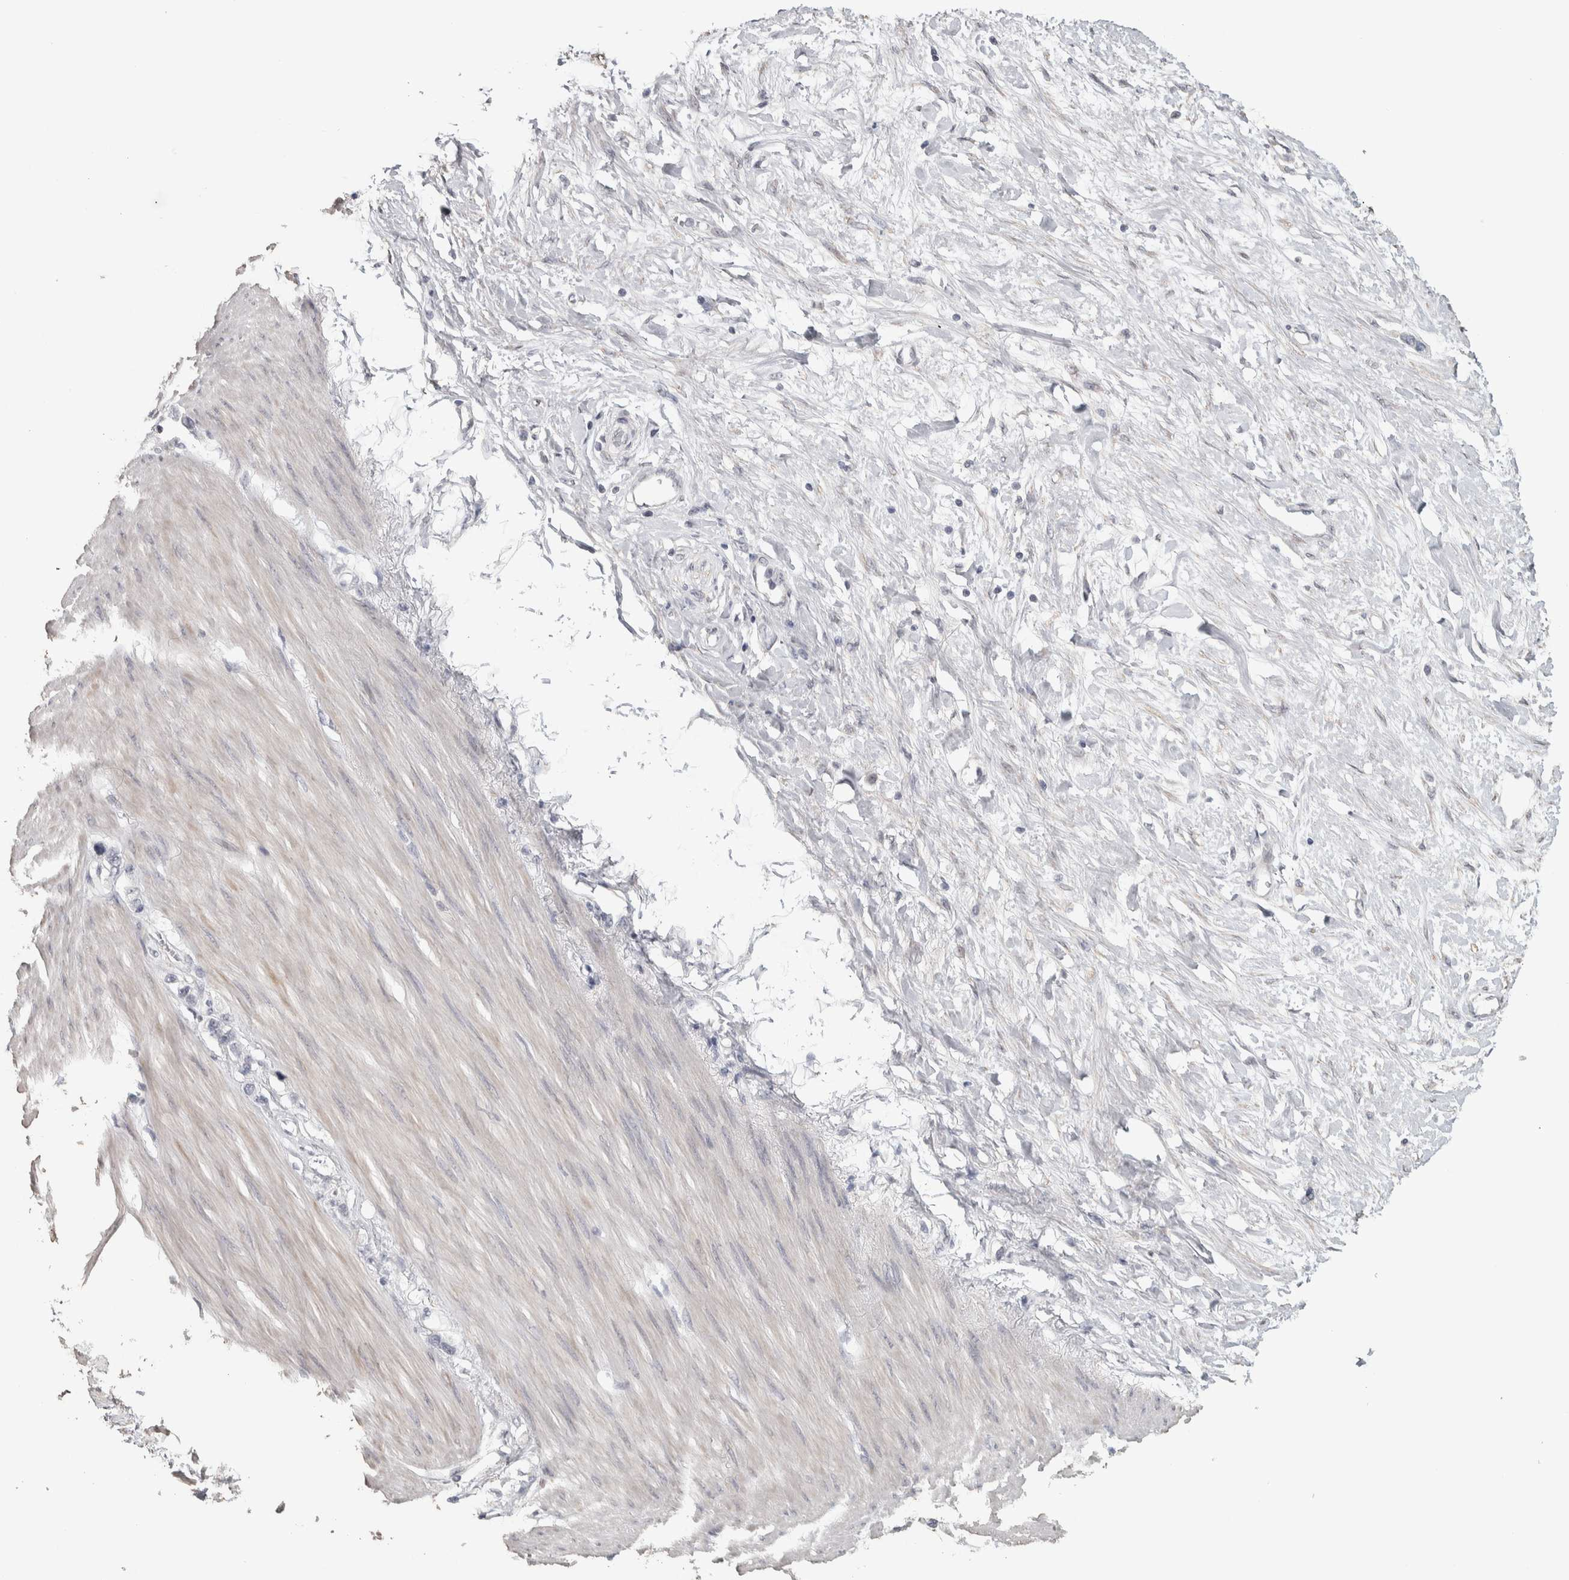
{"staining": {"intensity": "negative", "quantity": "none", "location": "none"}, "tissue": "stomach cancer", "cell_type": "Tumor cells", "image_type": "cancer", "snomed": [{"axis": "morphology", "description": "Adenocarcinoma, NOS"}, {"axis": "topography", "description": "Stomach"}], "caption": "The immunohistochemistry histopathology image has no significant positivity in tumor cells of adenocarcinoma (stomach) tissue.", "gene": "NECAB1", "patient": {"sex": "female", "age": 65}}